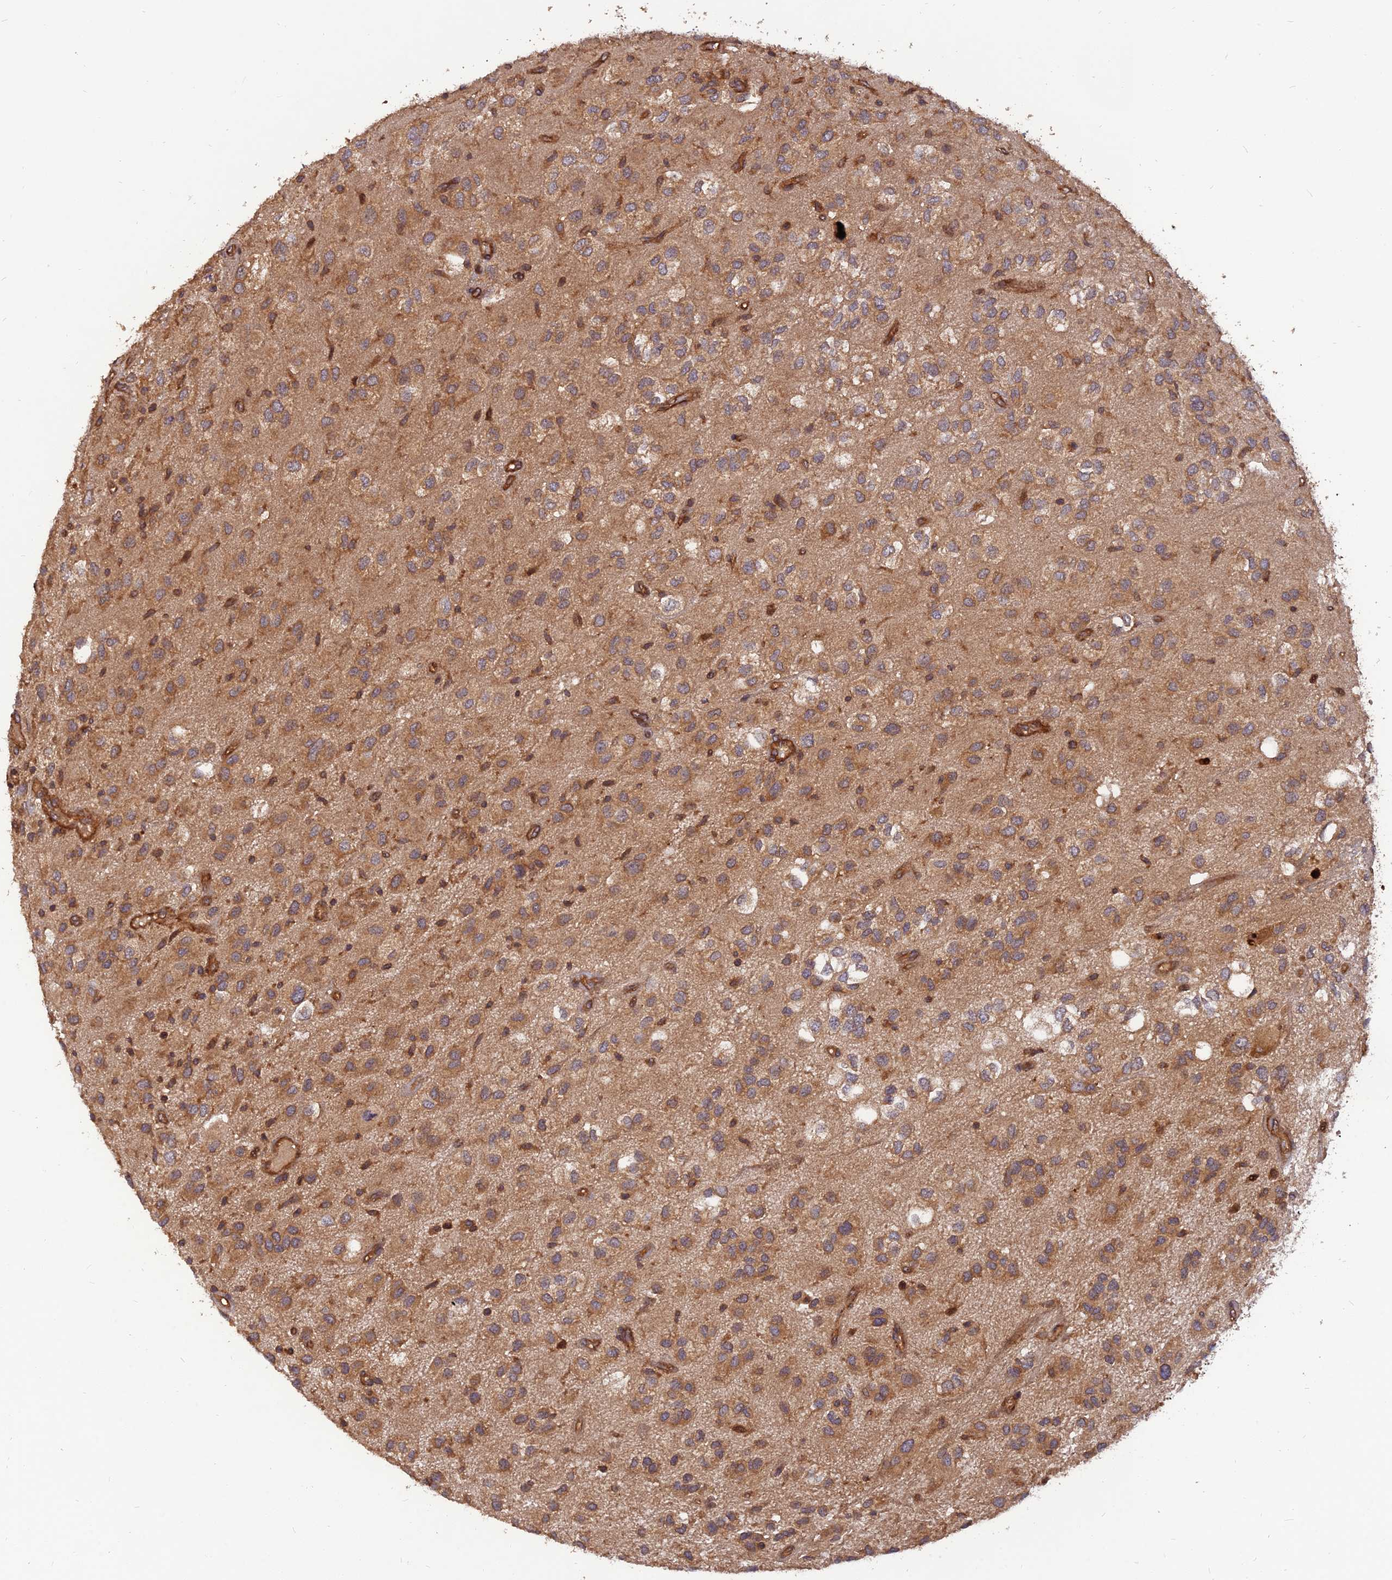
{"staining": {"intensity": "moderate", "quantity": ">75%", "location": "cytoplasmic/membranous"}, "tissue": "glioma", "cell_type": "Tumor cells", "image_type": "cancer", "snomed": [{"axis": "morphology", "description": "Glioma, malignant, Low grade"}, {"axis": "topography", "description": "Brain"}], "caption": "Malignant low-grade glioma was stained to show a protein in brown. There is medium levels of moderate cytoplasmic/membranous staining in about >75% of tumor cells.", "gene": "RELCH", "patient": {"sex": "male", "age": 66}}